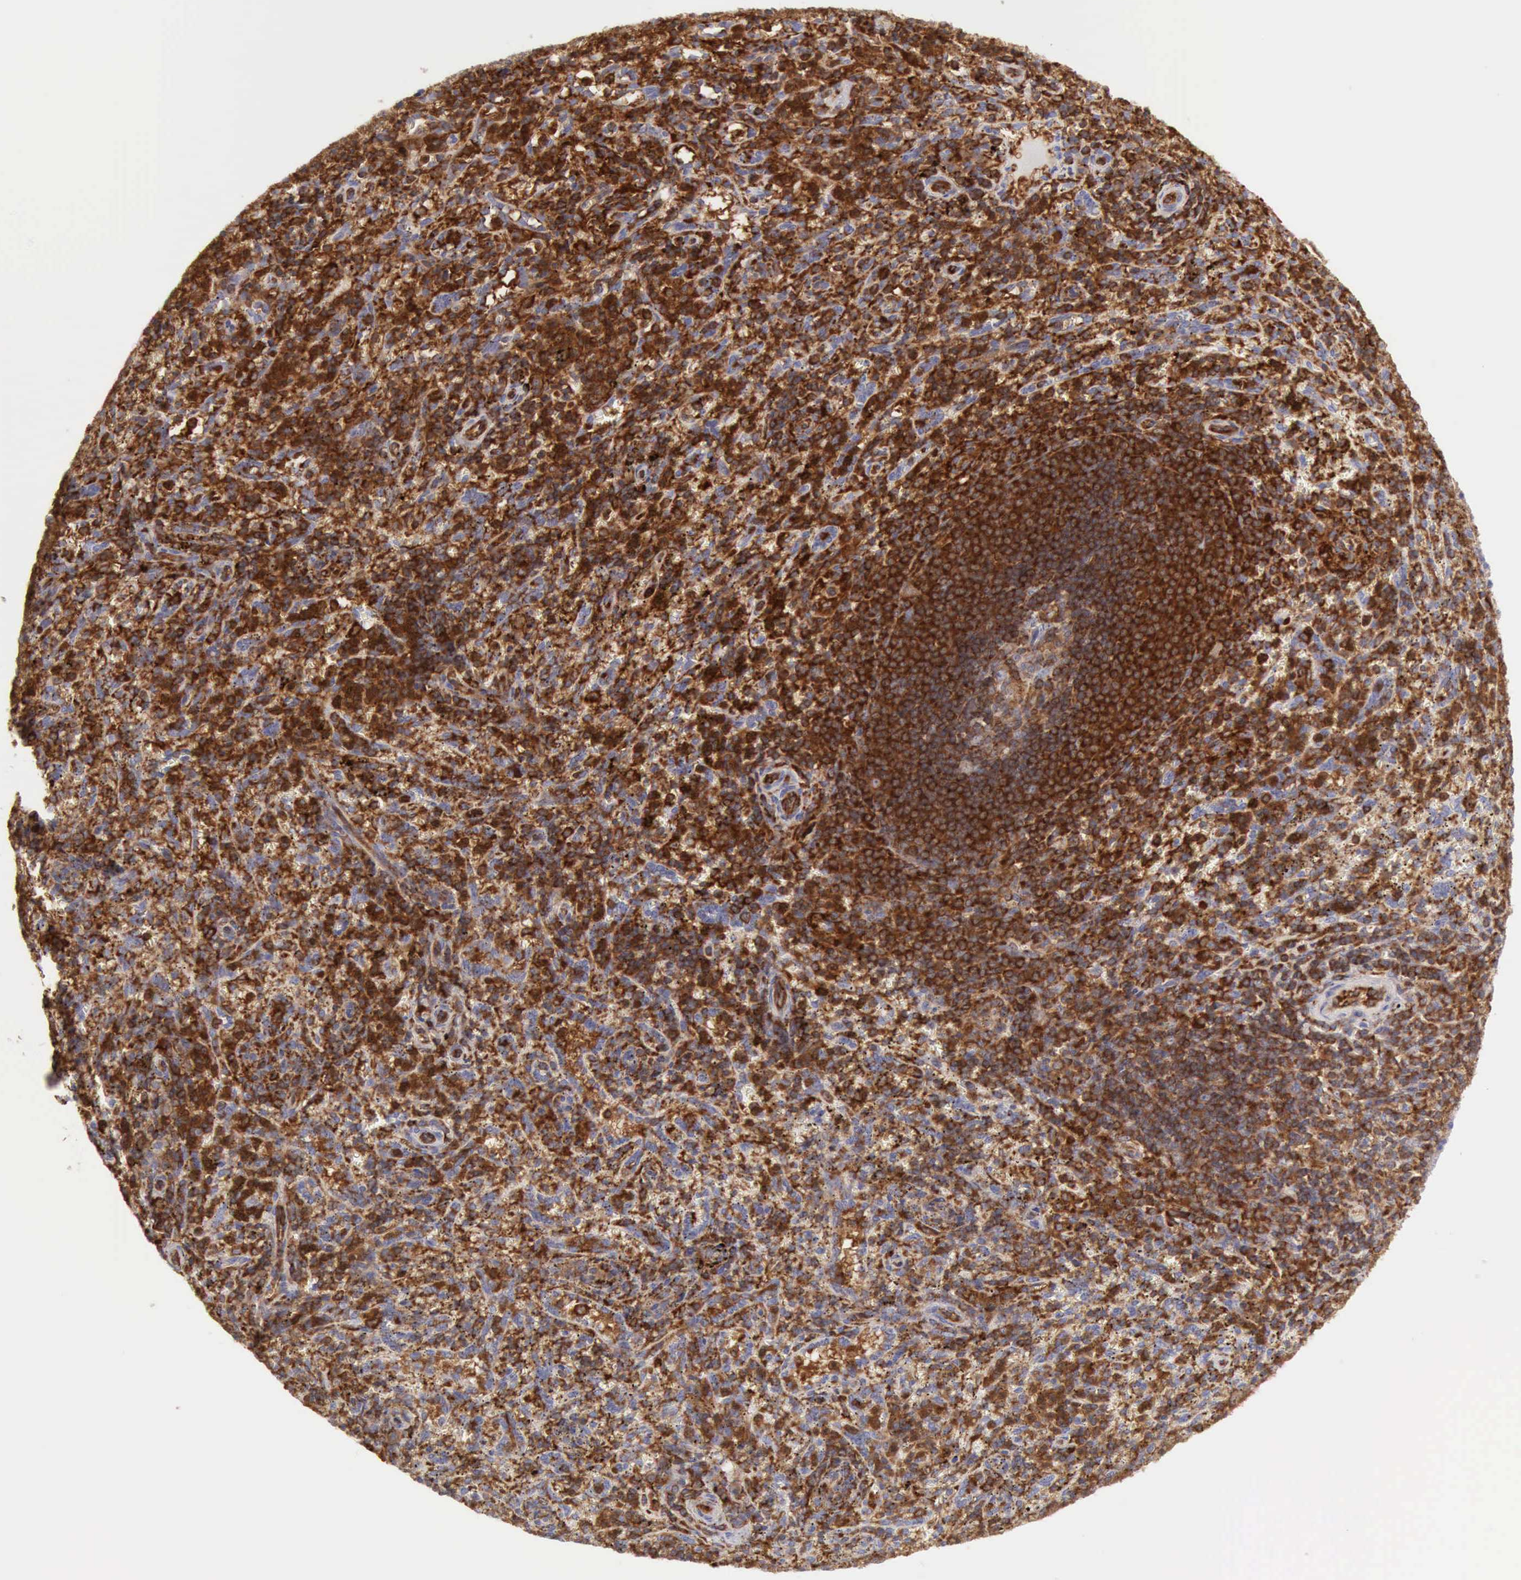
{"staining": {"intensity": "strong", "quantity": ">75%", "location": "cytoplasmic/membranous"}, "tissue": "spleen", "cell_type": "Cells in red pulp", "image_type": "normal", "snomed": [{"axis": "morphology", "description": "Normal tissue, NOS"}, {"axis": "topography", "description": "Spleen"}], "caption": "The immunohistochemical stain highlights strong cytoplasmic/membranous expression in cells in red pulp of unremarkable spleen. Nuclei are stained in blue.", "gene": "ARHGAP4", "patient": {"sex": "female", "age": 10}}